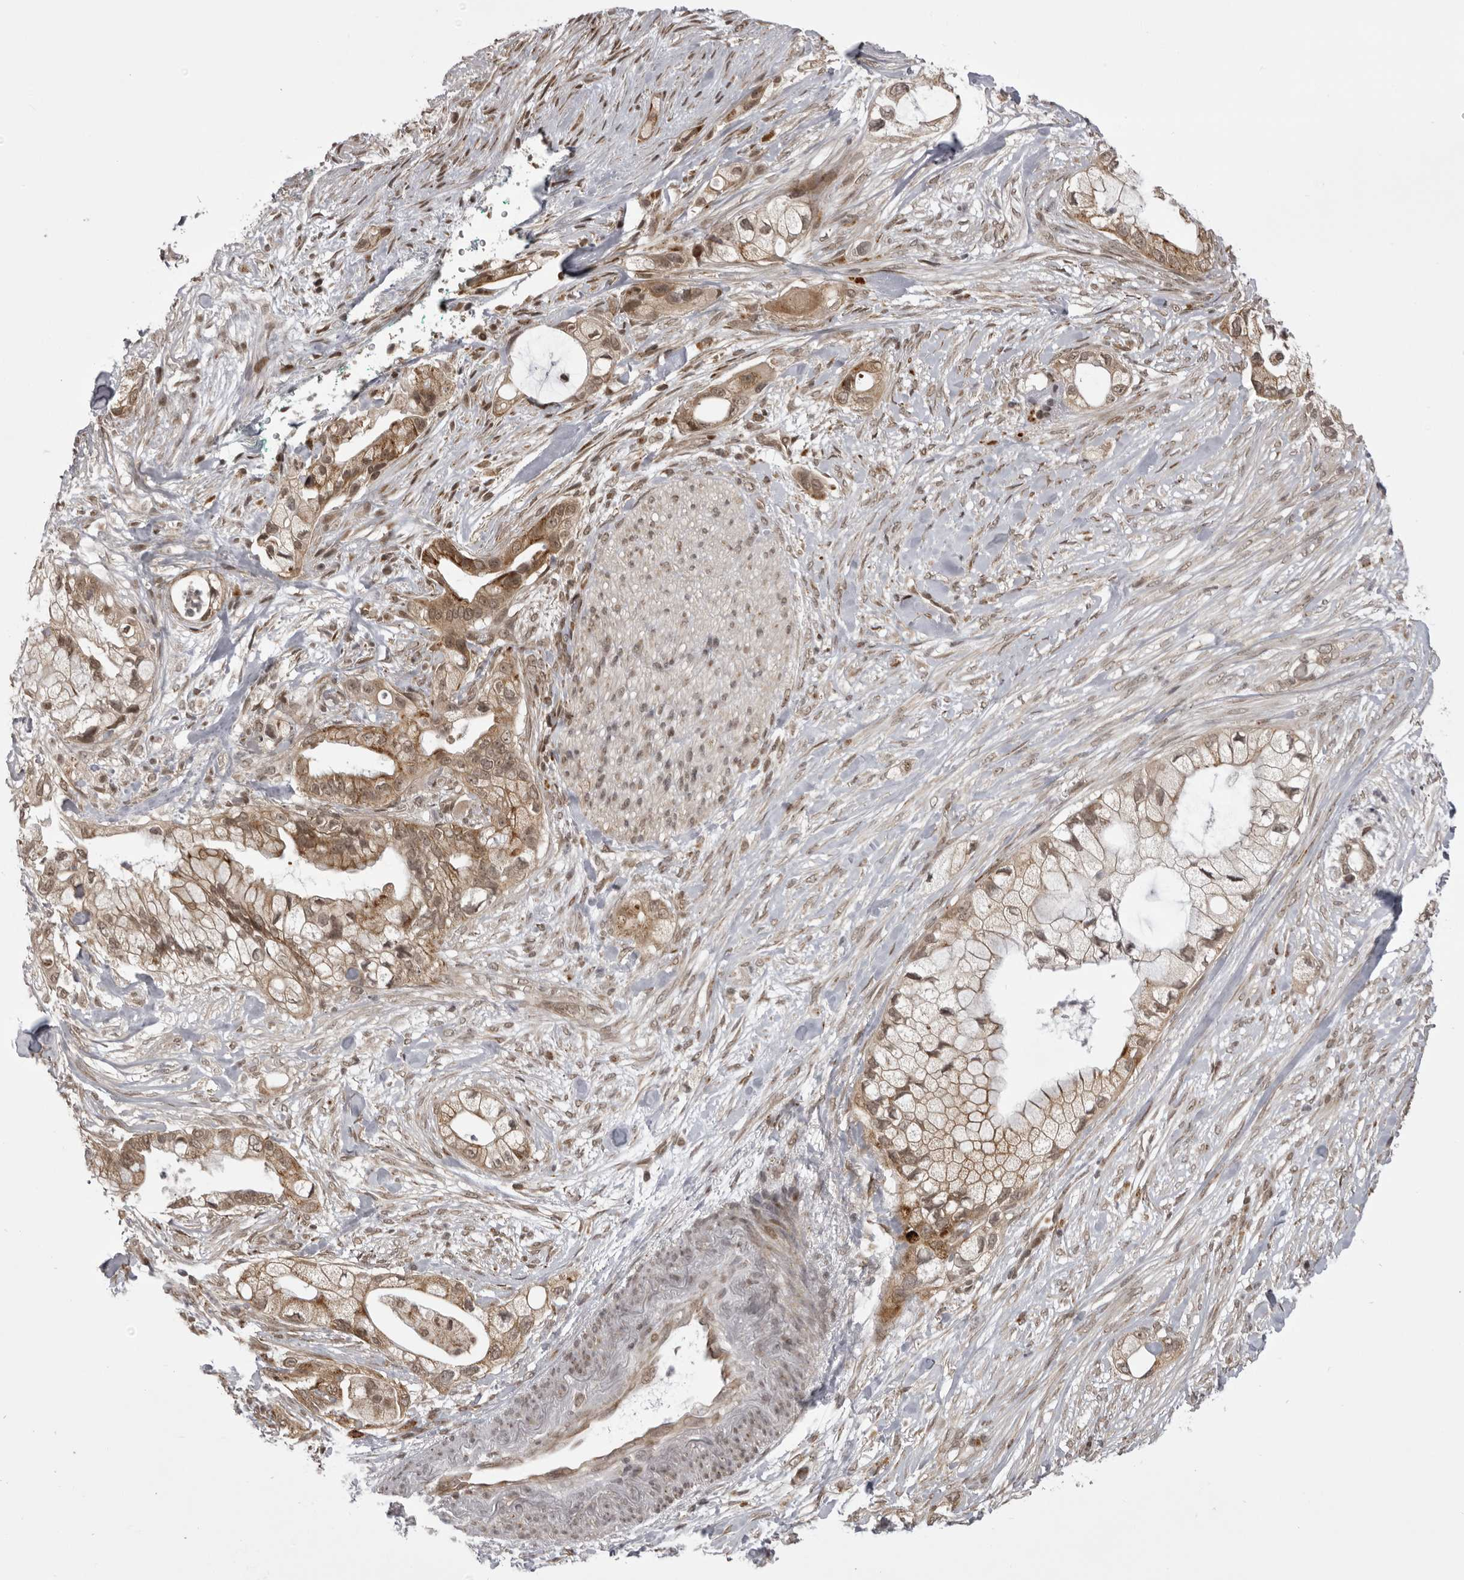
{"staining": {"intensity": "moderate", "quantity": ">75%", "location": "cytoplasmic/membranous,nuclear"}, "tissue": "pancreatic cancer", "cell_type": "Tumor cells", "image_type": "cancer", "snomed": [{"axis": "morphology", "description": "Adenocarcinoma, NOS"}, {"axis": "topography", "description": "Pancreas"}], "caption": "Protein staining of pancreatic cancer tissue displays moderate cytoplasmic/membranous and nuclear expression in approximately >75% of tumor cells. The protein of interest is shown in brown color, while the nuclei are stained blue.", "gene": "C1orf109", "patient": {"sex": "male", "age": 53}}